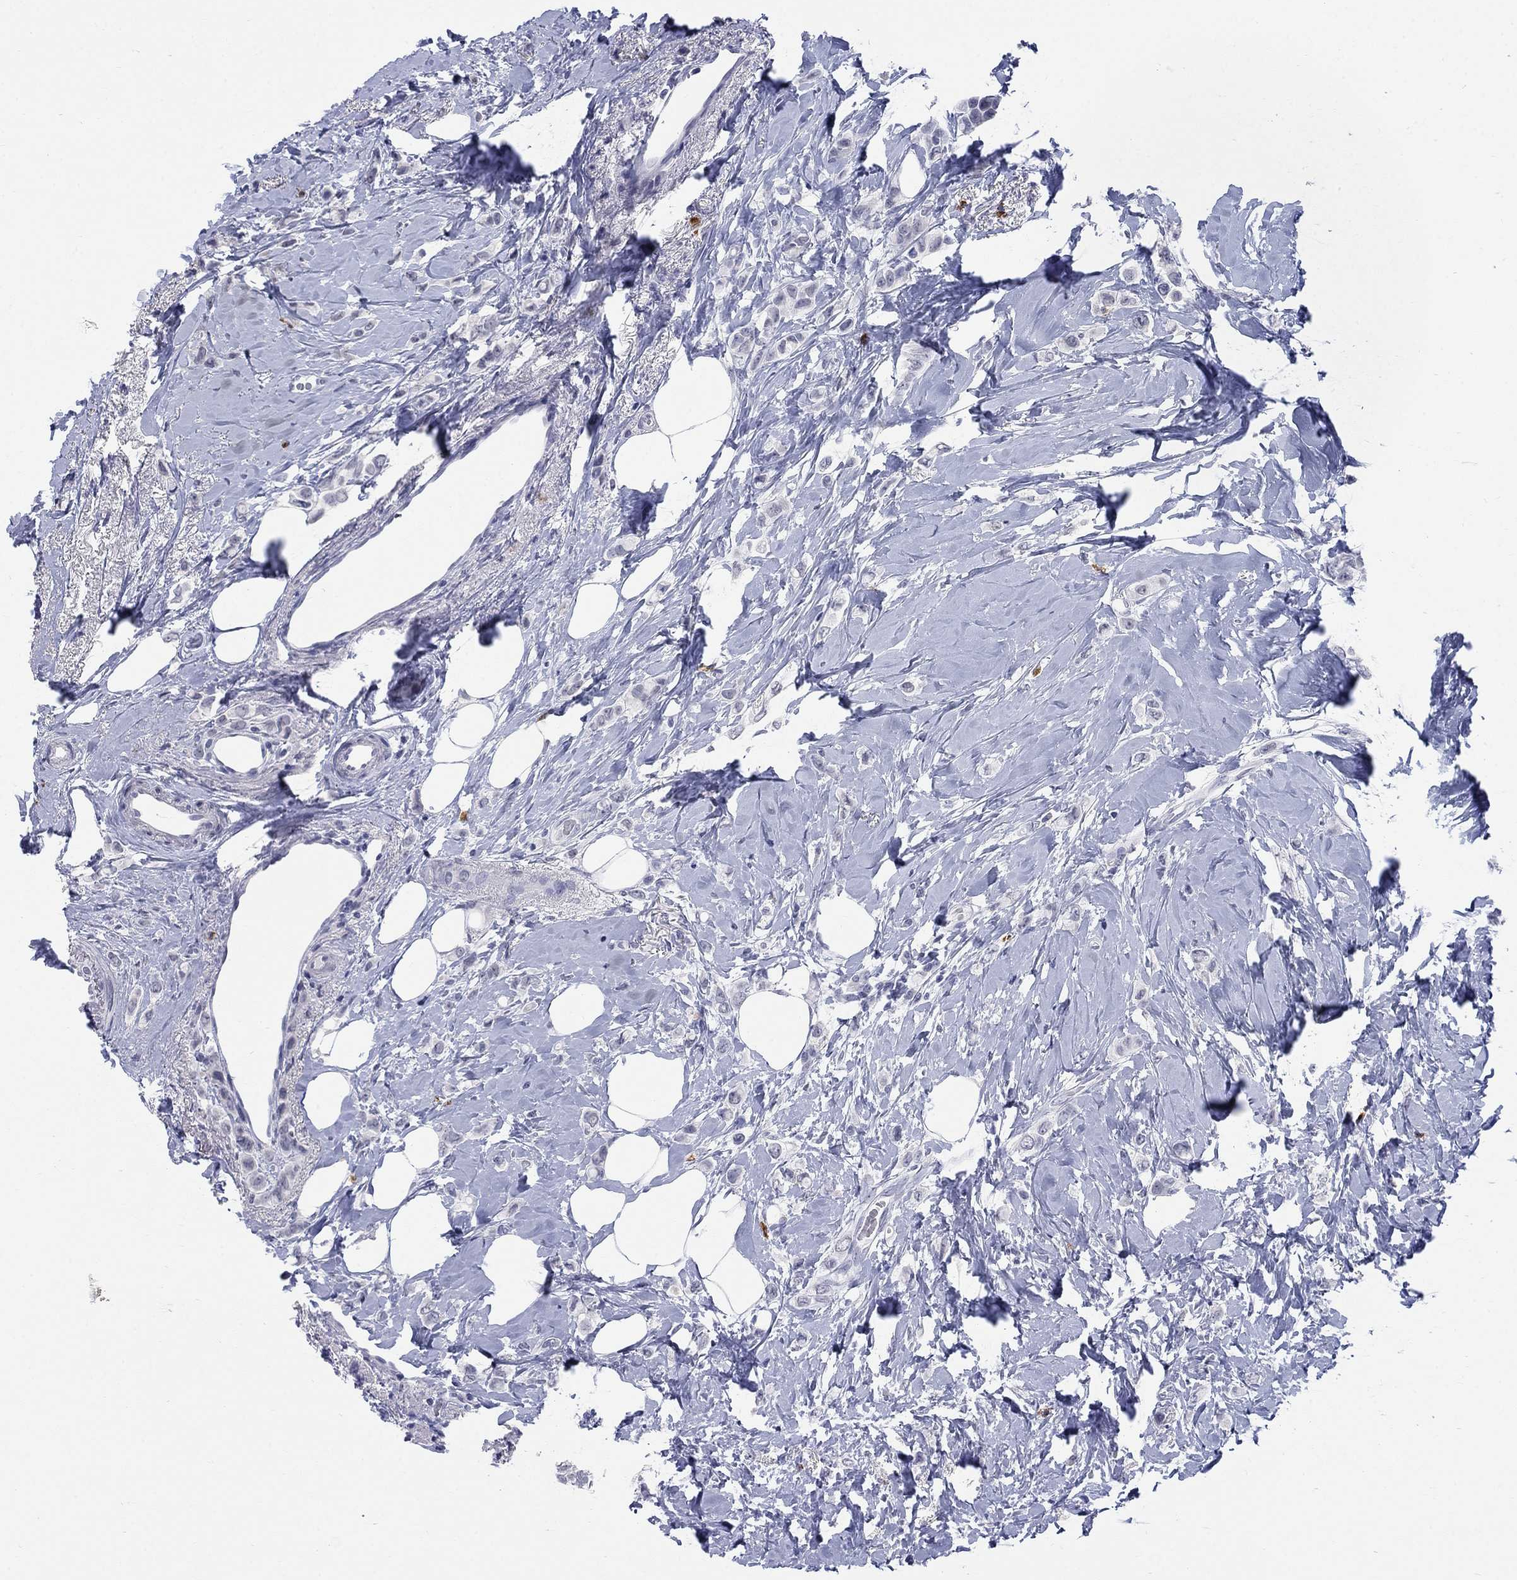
{"staining": {"intensity": "negative", "quantity": "none", "location": "none"}, "tissue": "breast cancer", "cell_type": "Tumor cells", "image_type": "cancer", "snomed": [{"axis": "morphology", "description": "Lobular carcinoma"}, {"axis": "topography", "description": "Breast"}], "caption": "This is a histopathology image of IHC staining of breast cancer (lobular carcinoma), which shows no positivity in tumor cells.", "gene": "ECEL1", "patient": {"sex": "female", "age": 66}}